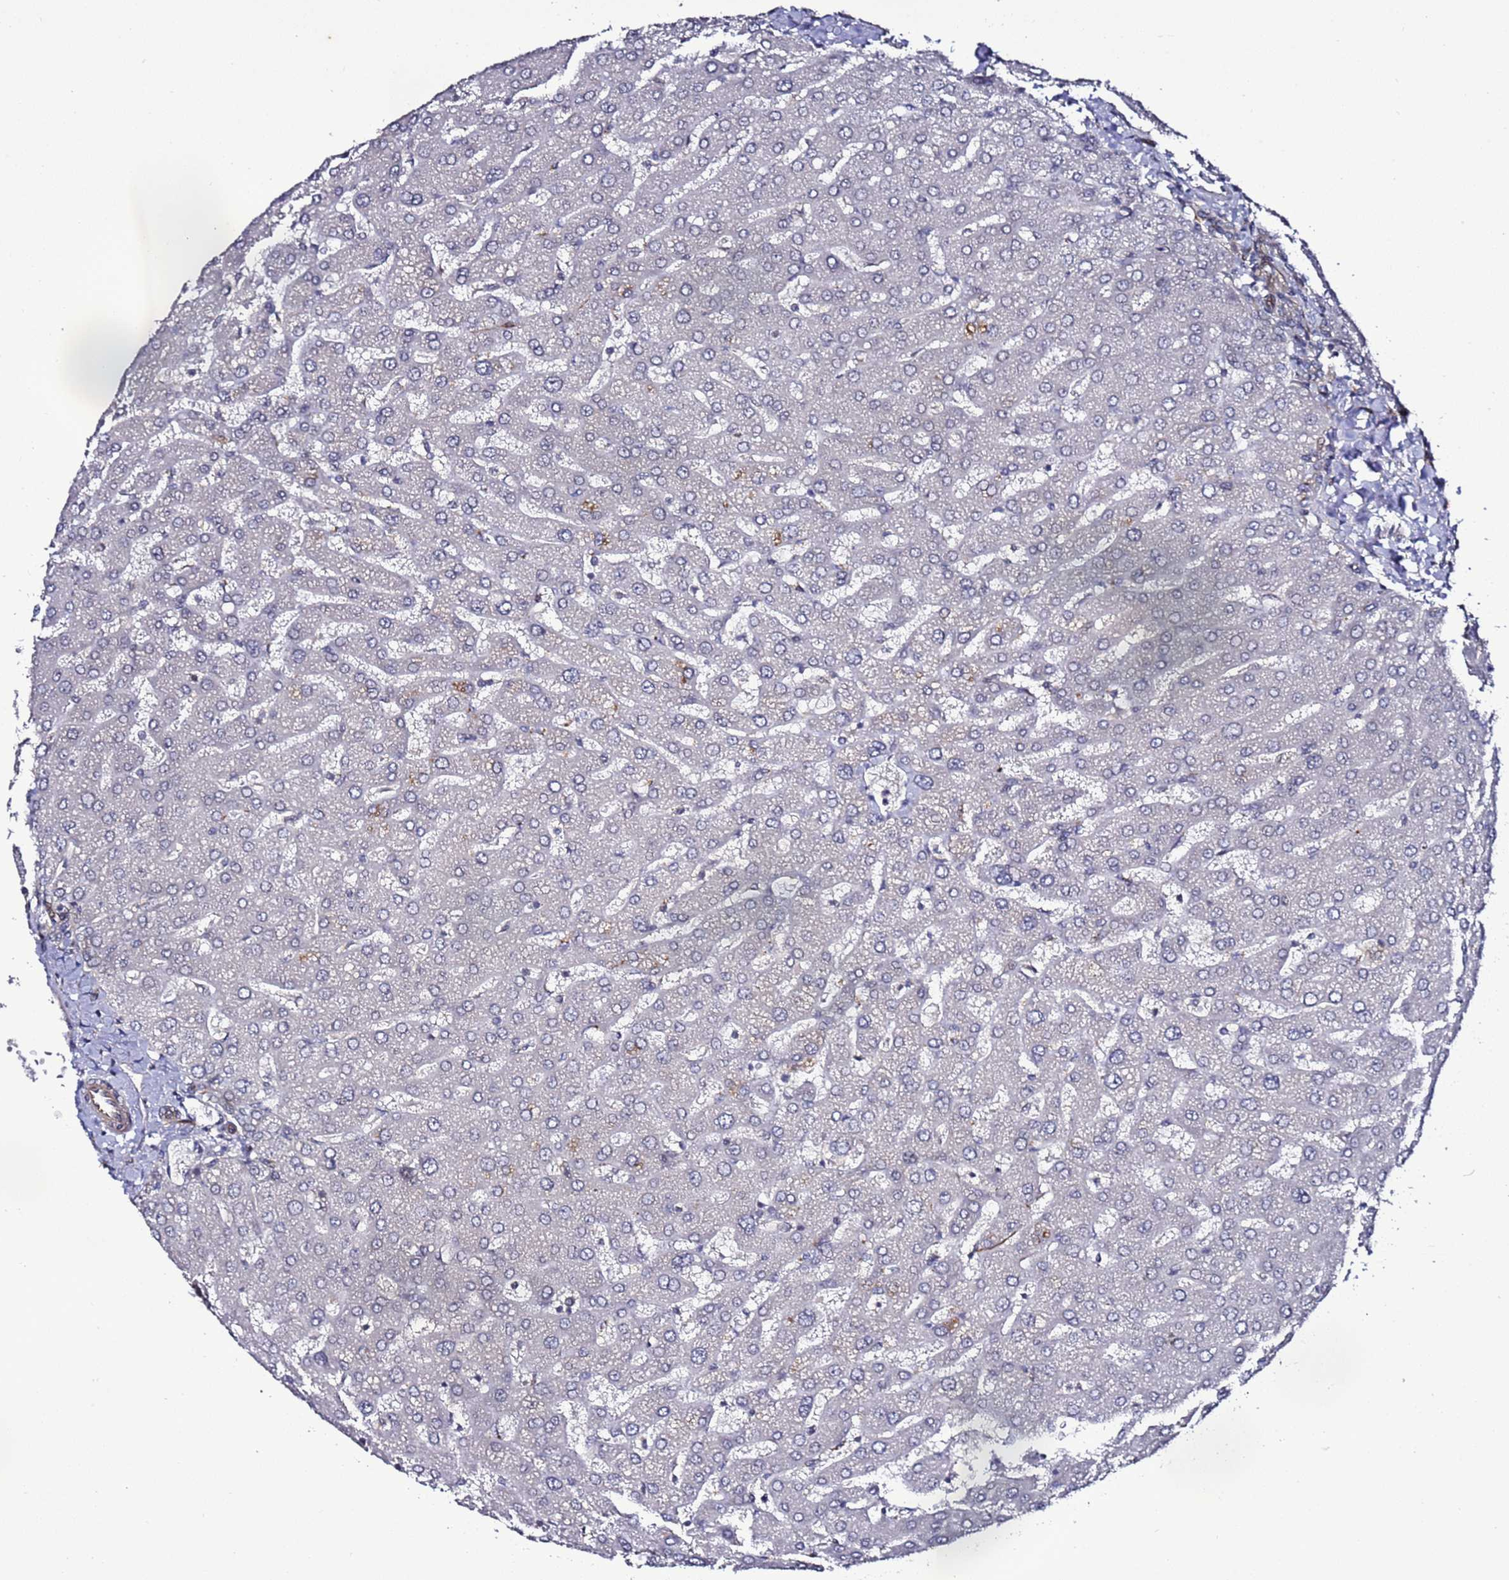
{"staining": {"intensity": "weak", "quantity": "25%-75%", "location": "cytoplasmic/membranous"}, "tissue": "liver", "cell_type": "Cholangiocytes", "image_type": "normal", "snomed": [{"axis": "morphology", "description": "Normal tissue, NOS"}, {"axis": "topography", "description": "Liver"}], "caption": "A histopathology image of human liver stained for a protein shows weak cytoplasmic/membranous brown staining in cholangiocytes.", "gene": "POLR2D", "patient": {"sex": "male", "age": 55}}